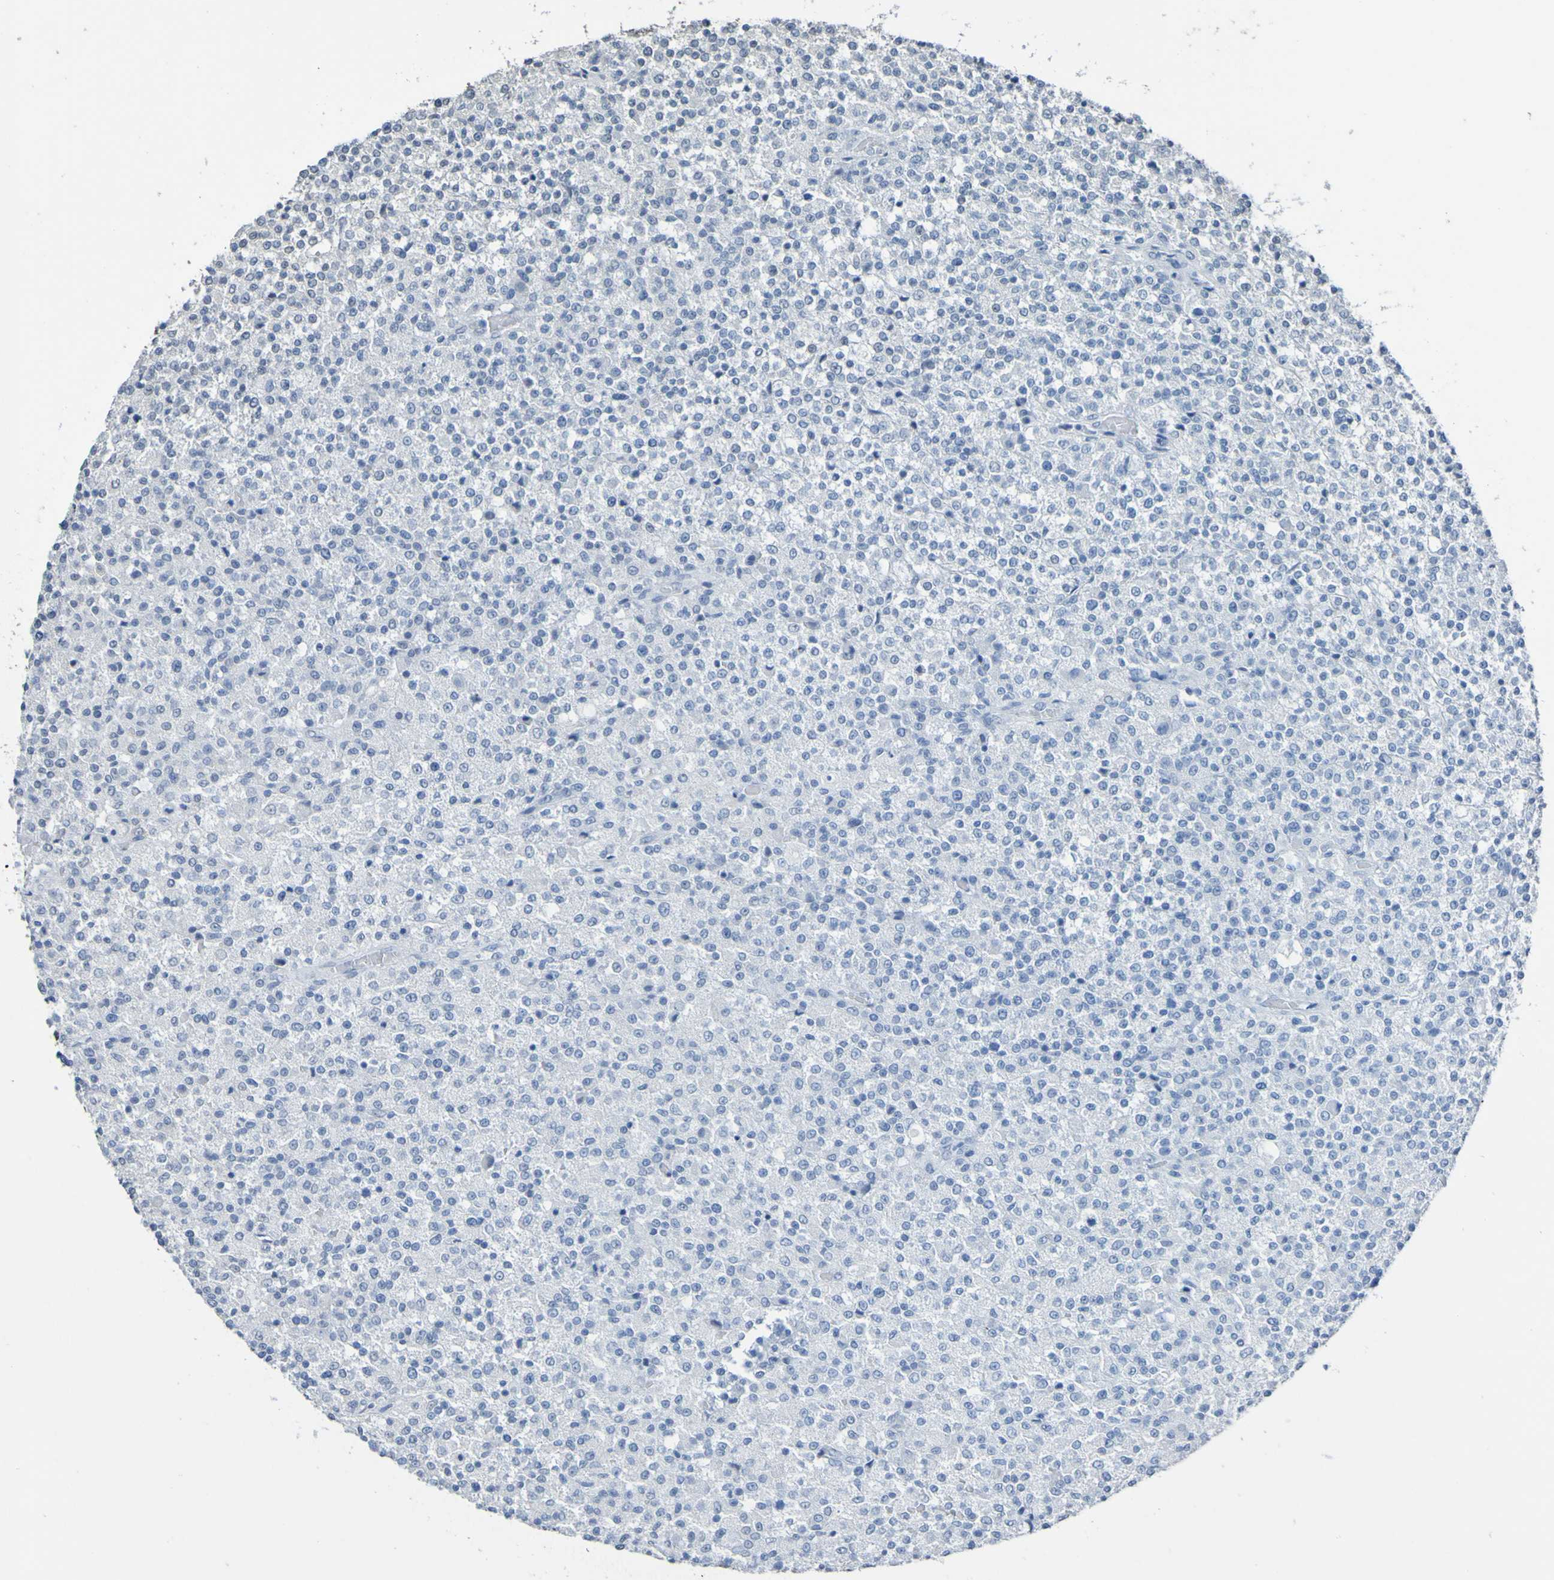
{"staining": {"intensity": "negative", "quantity": "none", "location": "none"}, "tissue": "testis cancer", "cell_type": "Tumor cells", "image_type": "cancer", "snomed": [{"axis": "morphology", "description": "Seminoma, NOS"}, {"axis": "topography", "description": "Testis"}], "caption": "Immunohistochemistry (IHC) micrograph of neoplastic tissue: human seminoma (testis) stained with DAB (3,3'-diaminobenzidine) demonstrates no significant protein expression in tumor cells.", "gene": "ALKBH2", "patient": {"sex": "male", "age": 59}}